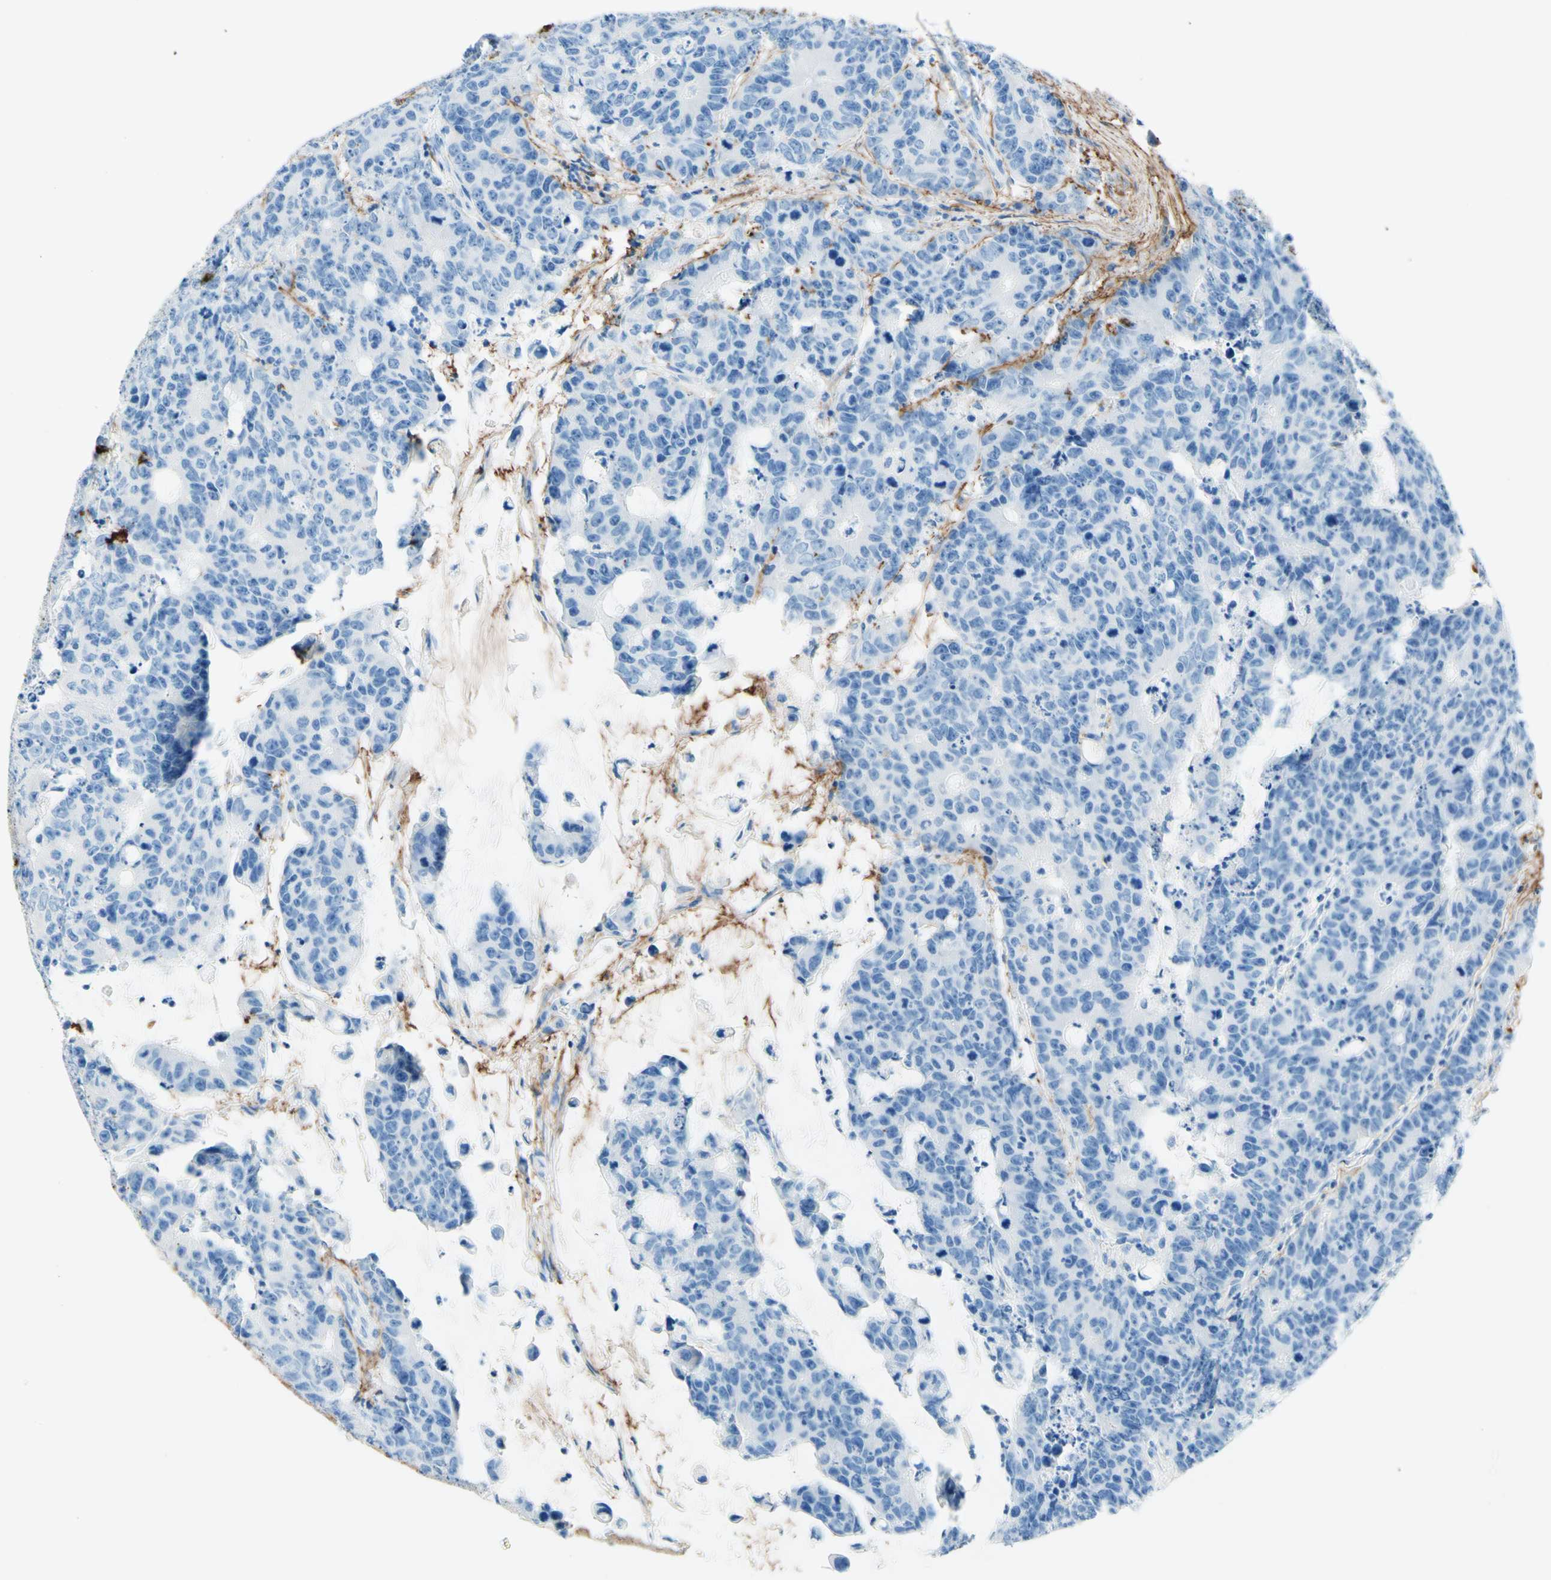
{"staining": {"intensity": "negative", "quantity": "none", "location": "none"}, "tissue": "colorectal cancer", "cell_type": "Tumor cells", "image_type": "cancer", "snomed": [{"axis": "morphology", "description": "Adenocarcinoma, NOS"}, {"axis": "topography", "description": "Colon"}], "caption": "This is an immunohistochemistry (IHC) micrograph of adenocarcinoma (colorectal). There is no positivity in tumor cells.", "gene": "MFAP5", "patient": {"sex": "female", "age": 86}}